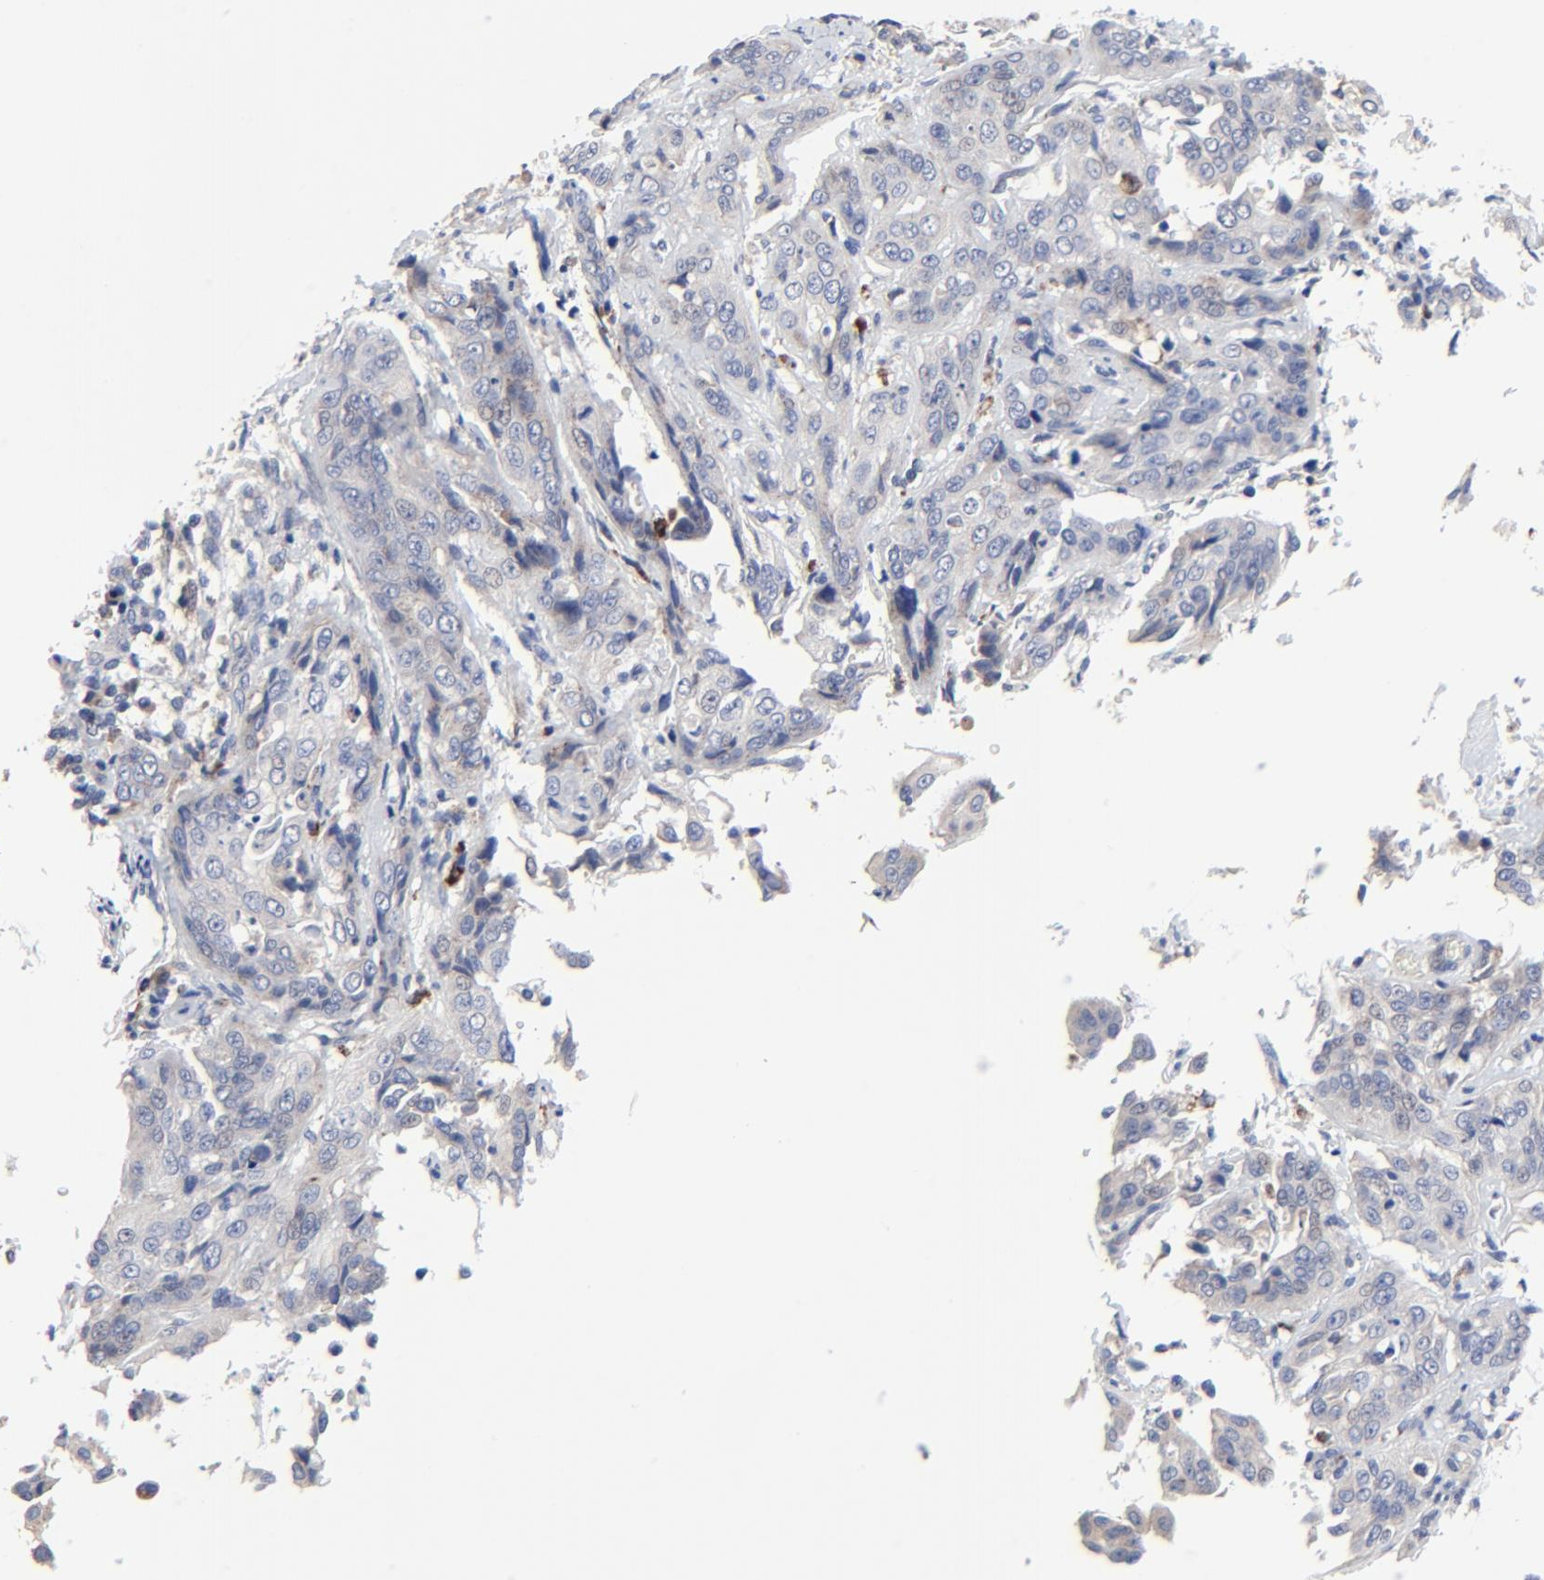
{"staining": {"intensity": "negative", "quantity": "none", "location": "none"}, "tissue": "cervical cancer", "cell_type": "Tumor cells", "image_type": "cancer", "snomed": [{"axis": "morphology", "description": "Squamous cell carcinoma, NOS"}, {"axis": "topography", "description": "Cervix"}], "caption": "Immunohistochemistry micrograph of cervical squamous cell carcinoma stained for a protein (brown), which shows no staining in tumor cells. The staining is performed using DAB brown chromogen with nuclei counter-stained in using hematoxylin.", "gene": "DHRSX", "patient": {"sex": "female", "age": 41}}